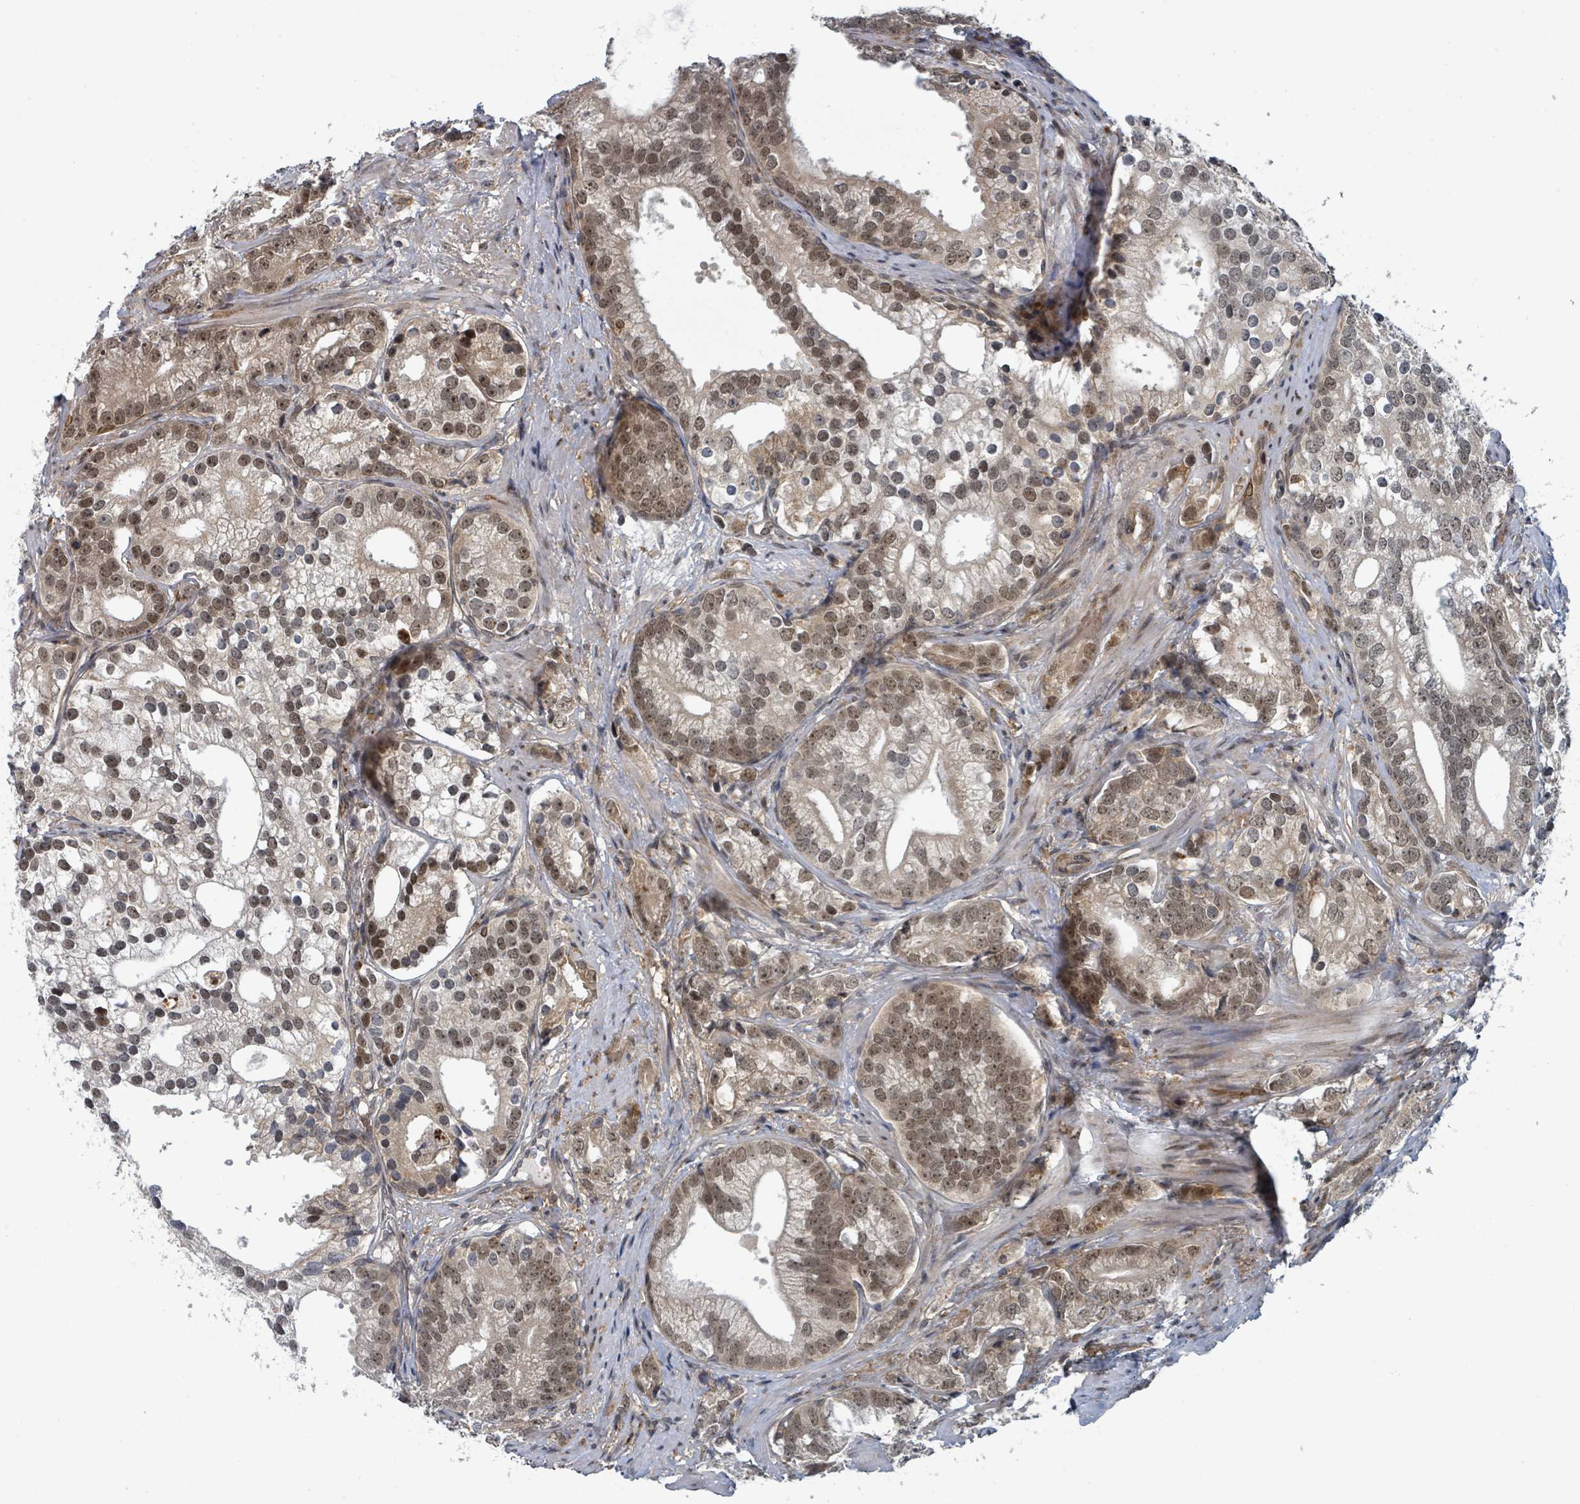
{"staining": {"intensity": "moderate", "quantity": ">75%", "location": "nuclear"}, "tissue": "prostate cancer", "cell_type": "Tumor cells", "image_type": "cancer", "snomed": [{"axis": "morphology", "description": "Adenocarcinoma, High grade"}, {"axis": "topography", "description": "Prostate"}], "caption": "Prostate high-grade adenocarcinoma stained with a brown dye demonstrates moderate nuclear positive staining in approximately >75% of tumor cells.", "gene": "GTF3C1", "patient": {"sex": "male", "age": 75}}